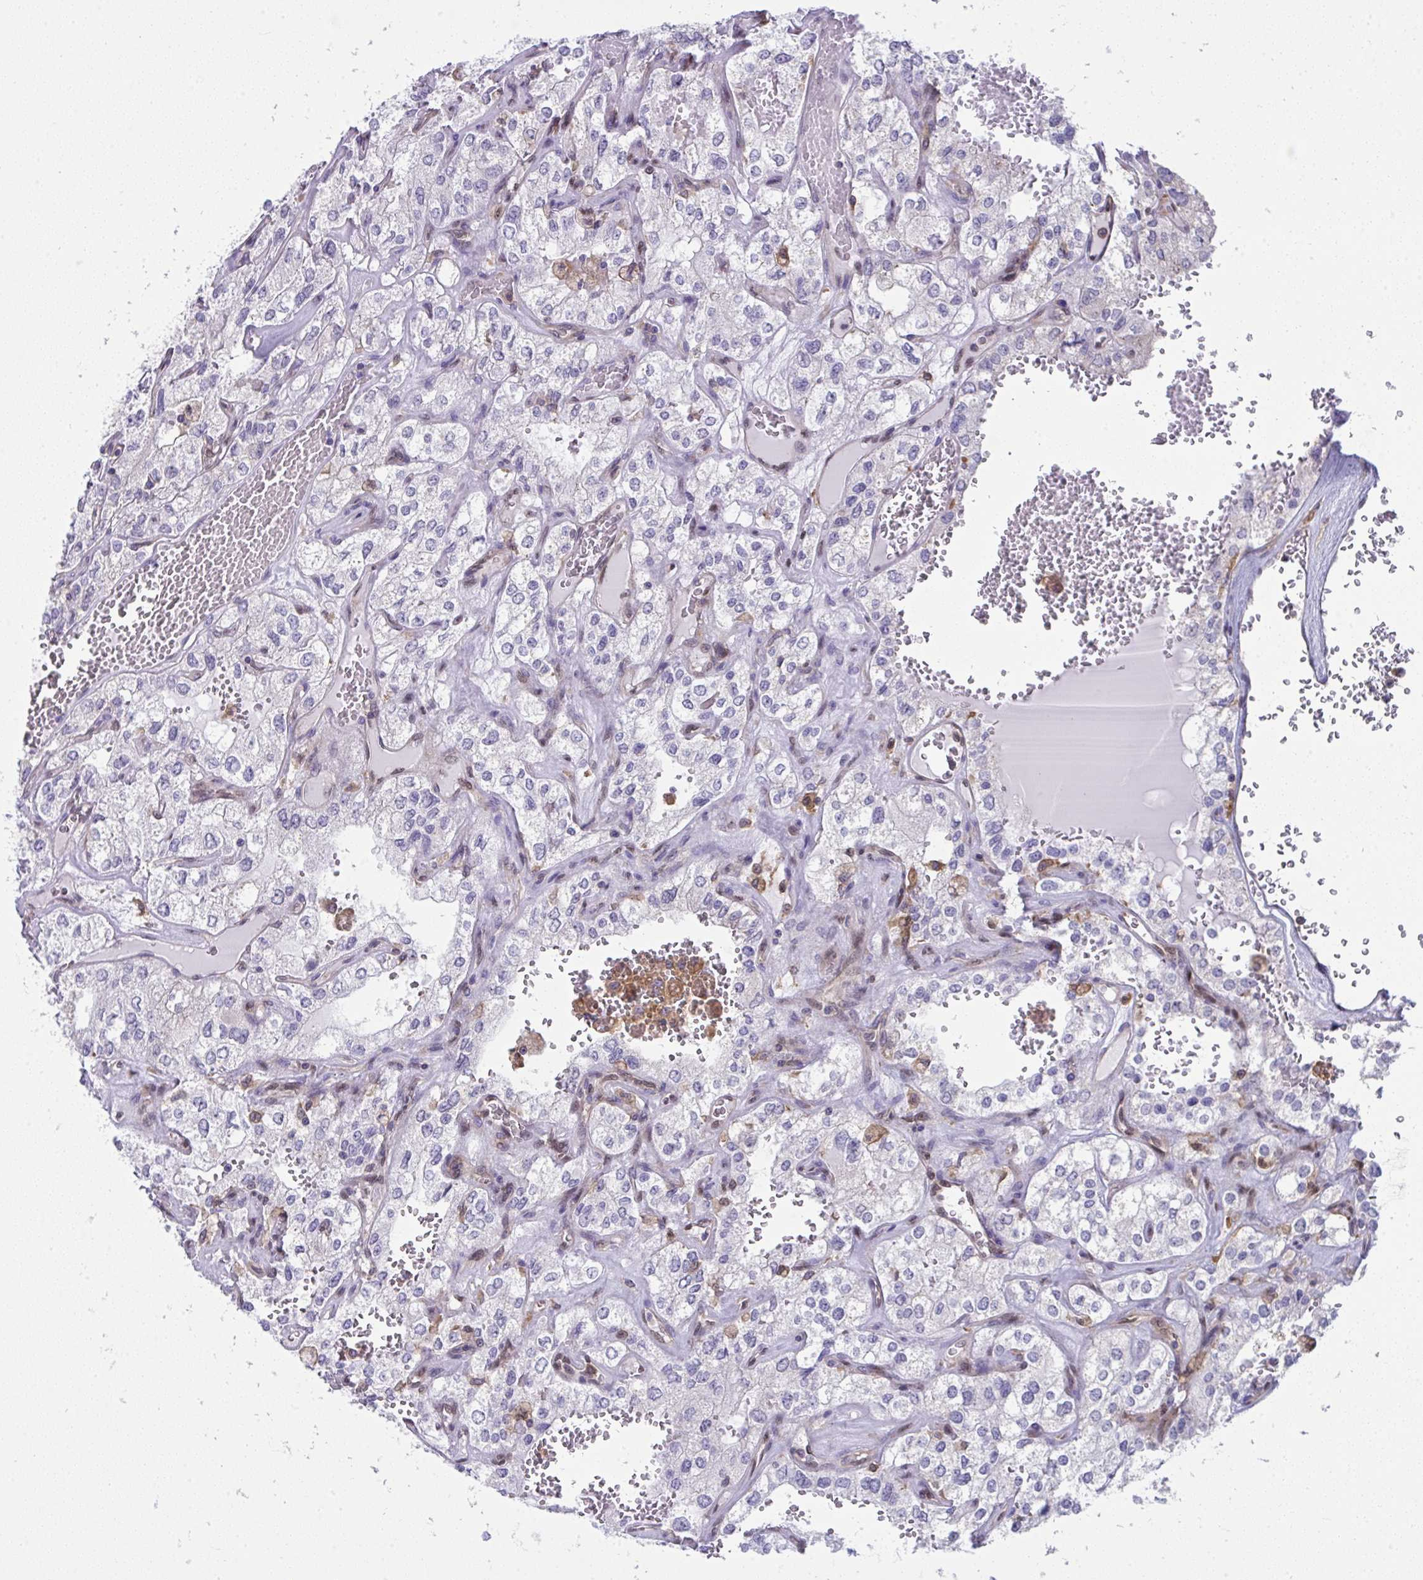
{"staining": {"intensity": "negative", "quantity": "none", "location": "none"}, "tissue": "renal cancer", "cell_type": "Tumor cells", "image_type": "cancer", "snomed": [{"axis": "morphology", "description": "Adenocarcinoma, NOS"}, {"axis": "topography", "description": "Kidney"}], "caption": "IHC of renal adenocarcinoma reveals no staining in tumor cells.", "gene": "ALDH16A1", "patient": {"sex": "female", "age": 70}}